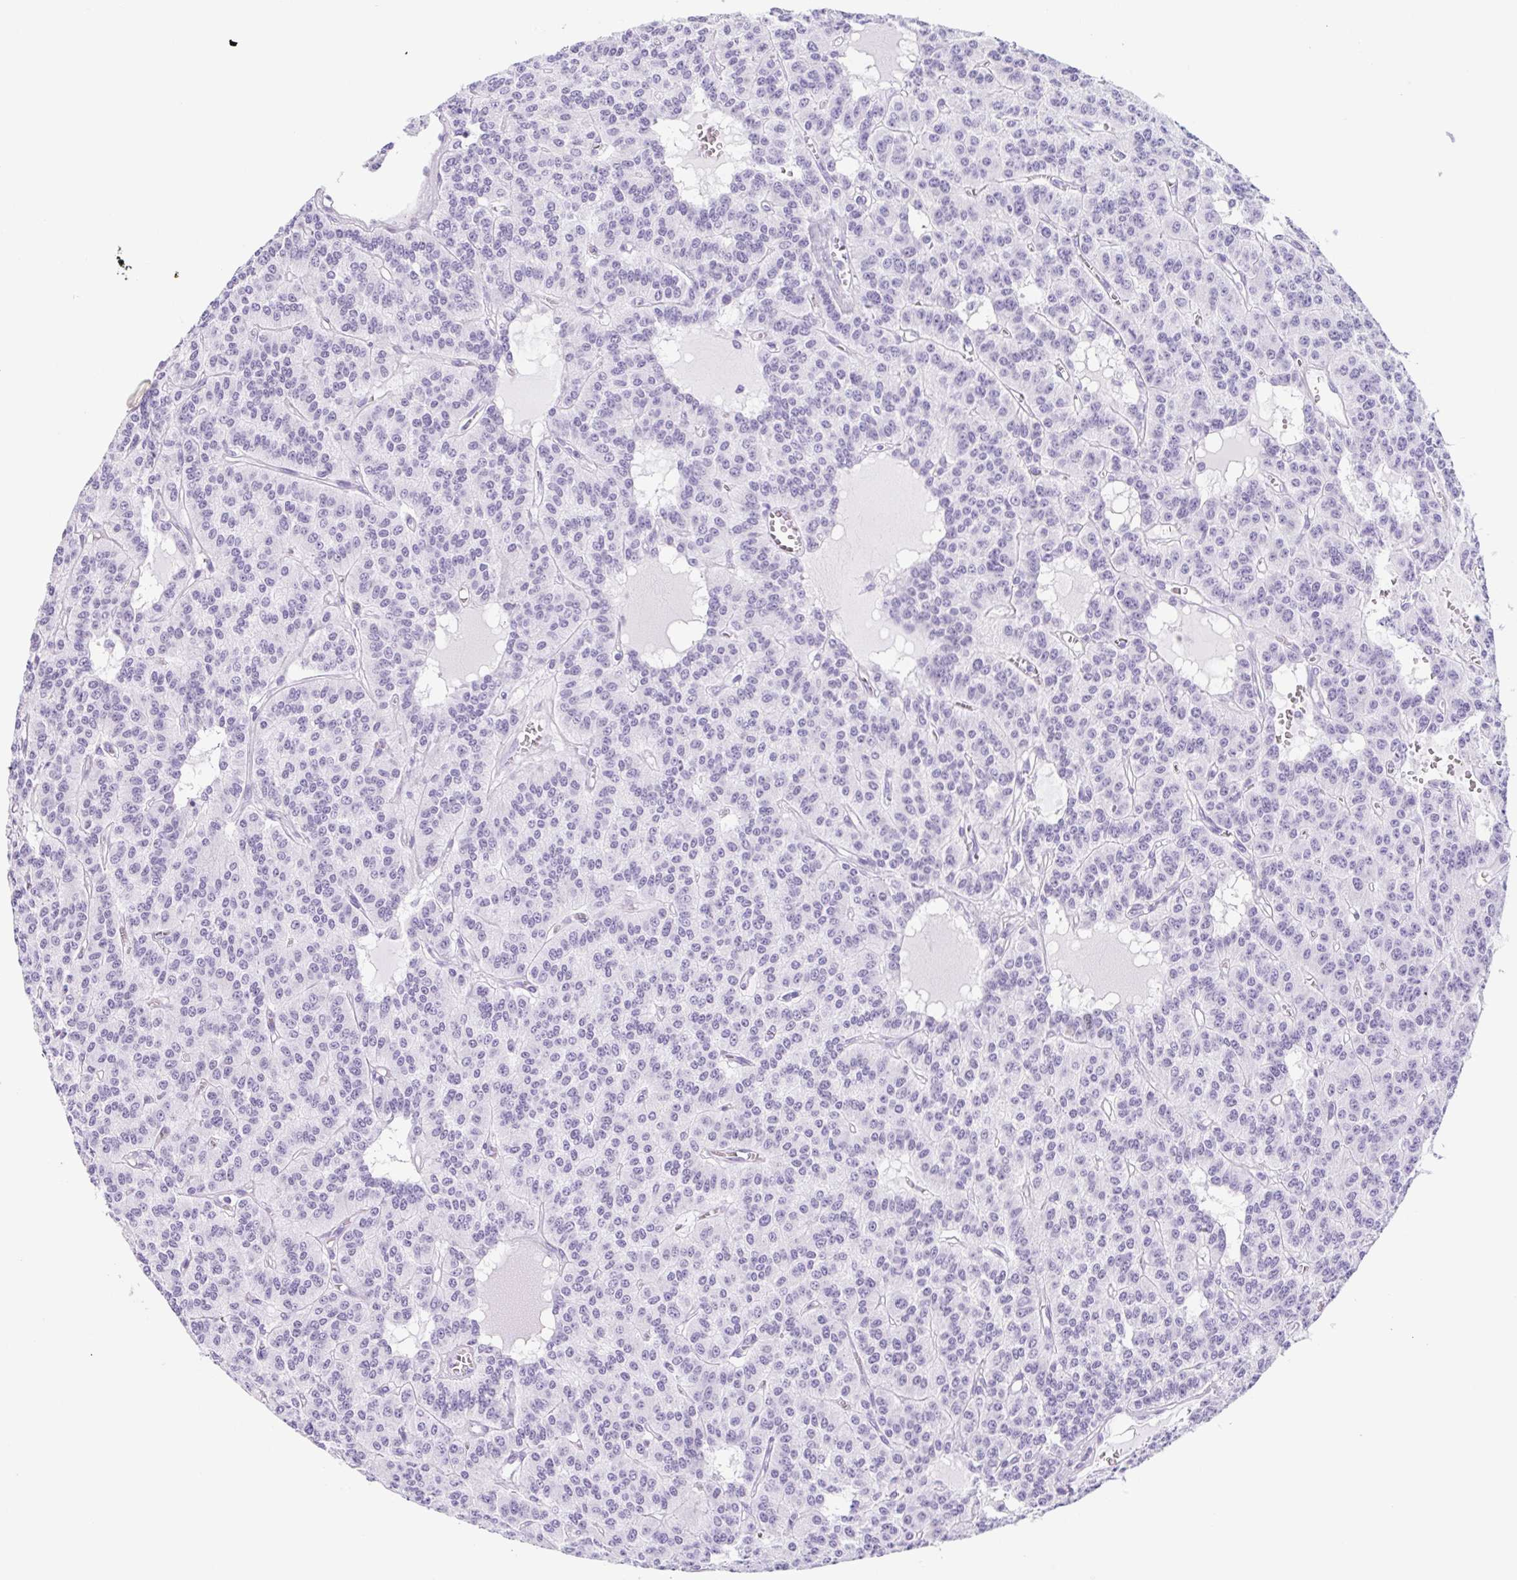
{"staining": {"intensity": "negative", "quantity": "none", "location": "none"}, "tissue": "carcinoid", "cell_type": "Tumor cells", "image_type": "cancer", "snomed": [{"axis": "morphology", "description": "Carcinoid, malignant, NOS"}, {"axis": "topography", "description": "Lung"}], "caption": "Carcinoid was stained to show a protein in brown. There is no significant staining in tumor cells.", "gene": "CYP21A2", "patient": {"sex": "female", "age": 71}}